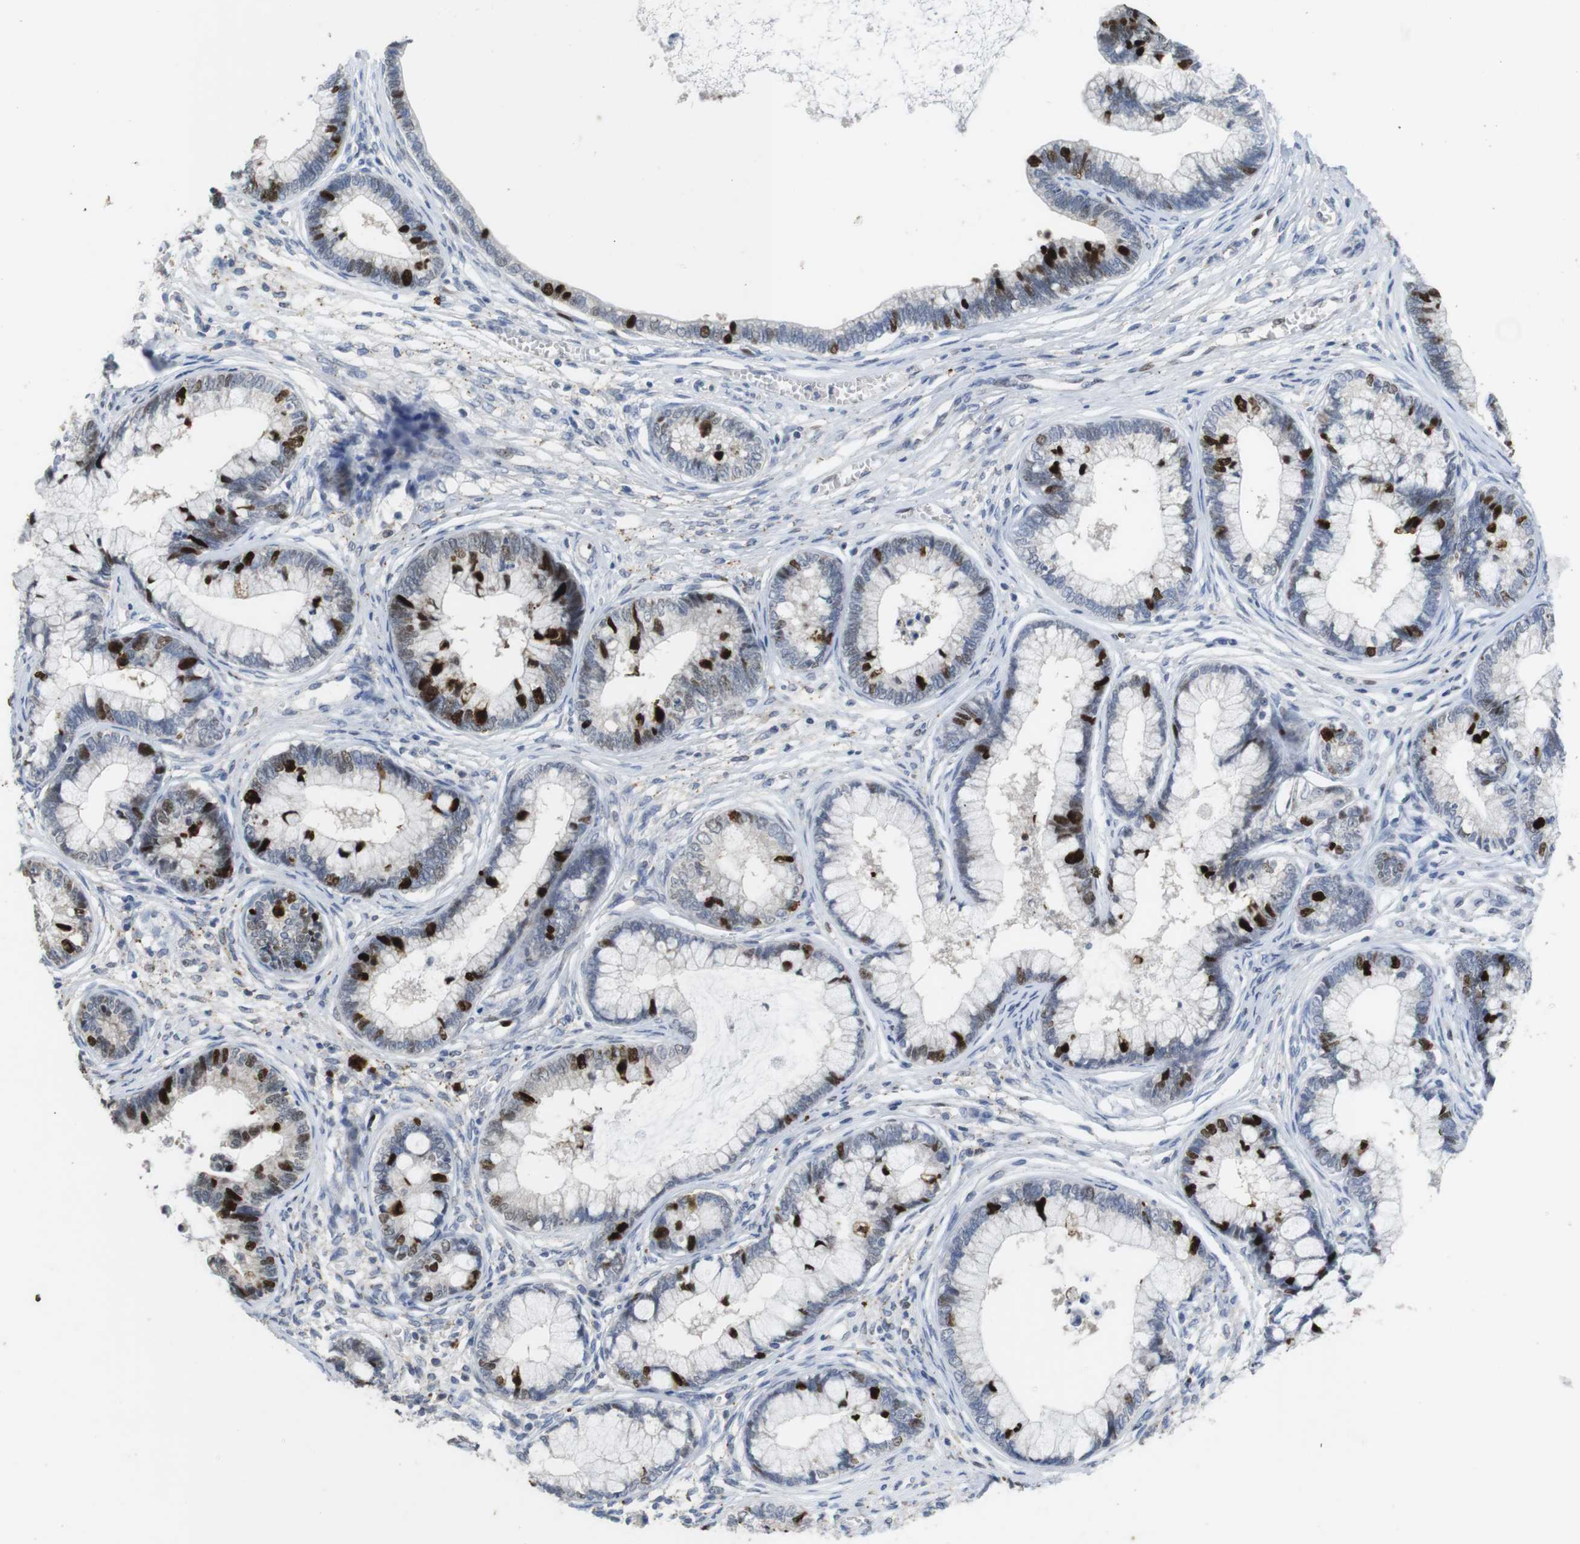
{"staining": {"intensity": "strong", "quantity": "<25%", "location": "nuclear"}, "tissue": "cervical cancer", "cell_type": "Tumor cells", "image_type": "cancer", "snomed": [{"axis": "morphology", "description": "Adenocarcinoma, NOS"}, {"axis": "topography", "description": "Cervix"}], "caption": "A brown stain shows strong nuclear positivity of a protein in cervical adenocarcinoma tumor cells. Using DAB (brown) and hematoxylin (blue) stains, captured at high magnification using brightfield microscopy.", "gene": "KPNA2", "patient": {"sex": "female", "age": 44}}